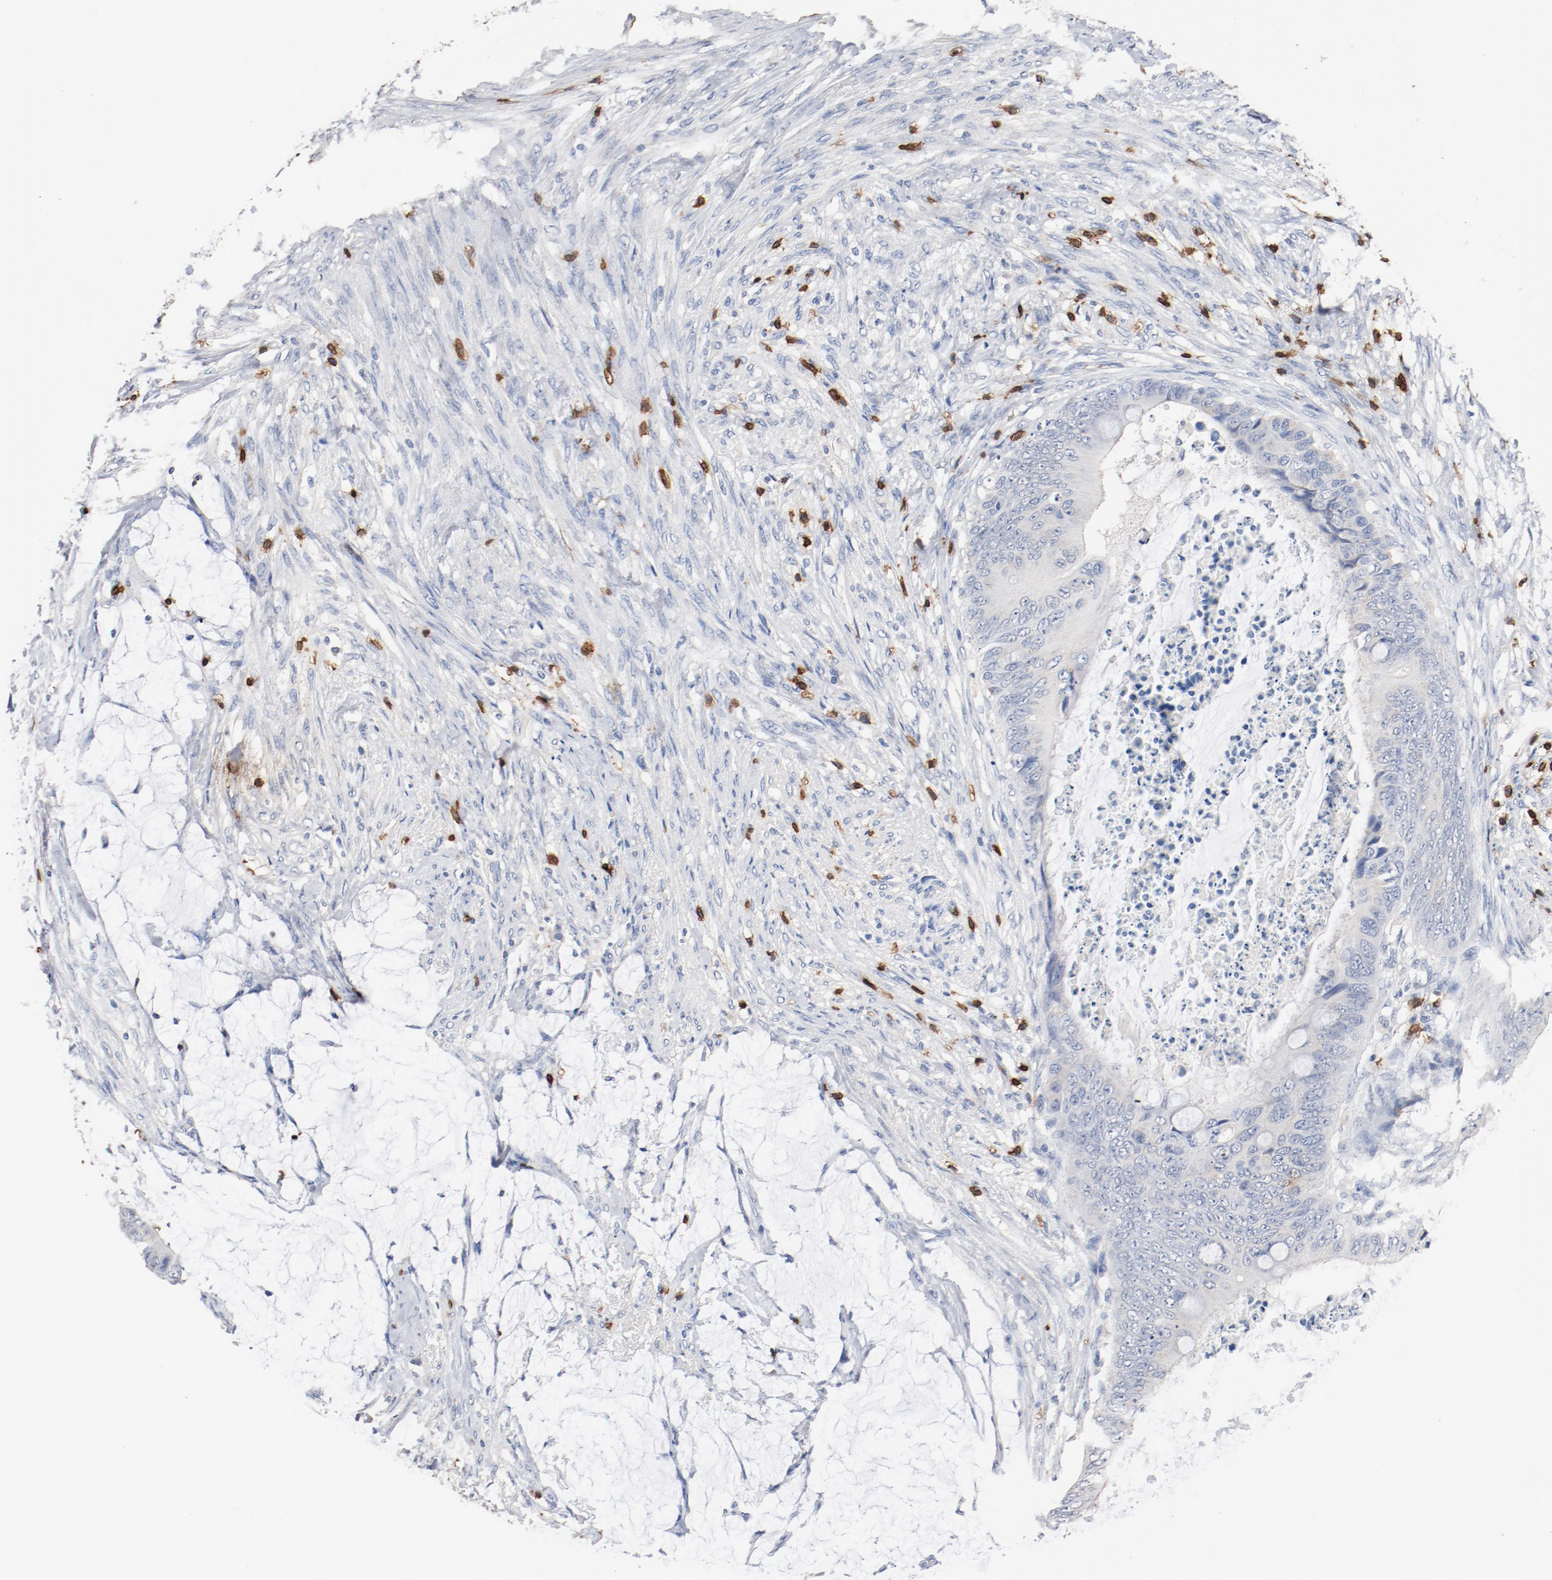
{"staining": {"intensity": "negative", "quantity": "none", "location": "none"}, "tissue": "colorectal cancer", "cell_type": "Tumor cells", "image_type": "cancer", "snomed": [{"axis": "morphology", "description": "Normal tissue, NOS"}, {"axis": "morphology", "description": "Adenocarcinoma, NOS"}, {"axis": "topography", "description": "Rectum"}, {"axis": "topography", "description": "Peripheral nerve tissue"}], "caption": "Immunohistochemical staining of human adenocarcinoma (colorectal) exhibits no significant positivity in tumor cells. The staining is performed using DAB (3,3'-diaminobenzidine) brown chromogen with nuclei counter-stained in using hematoxylin.", "gene": "CD247", "patient": {"sex": "female", "age": 77}}